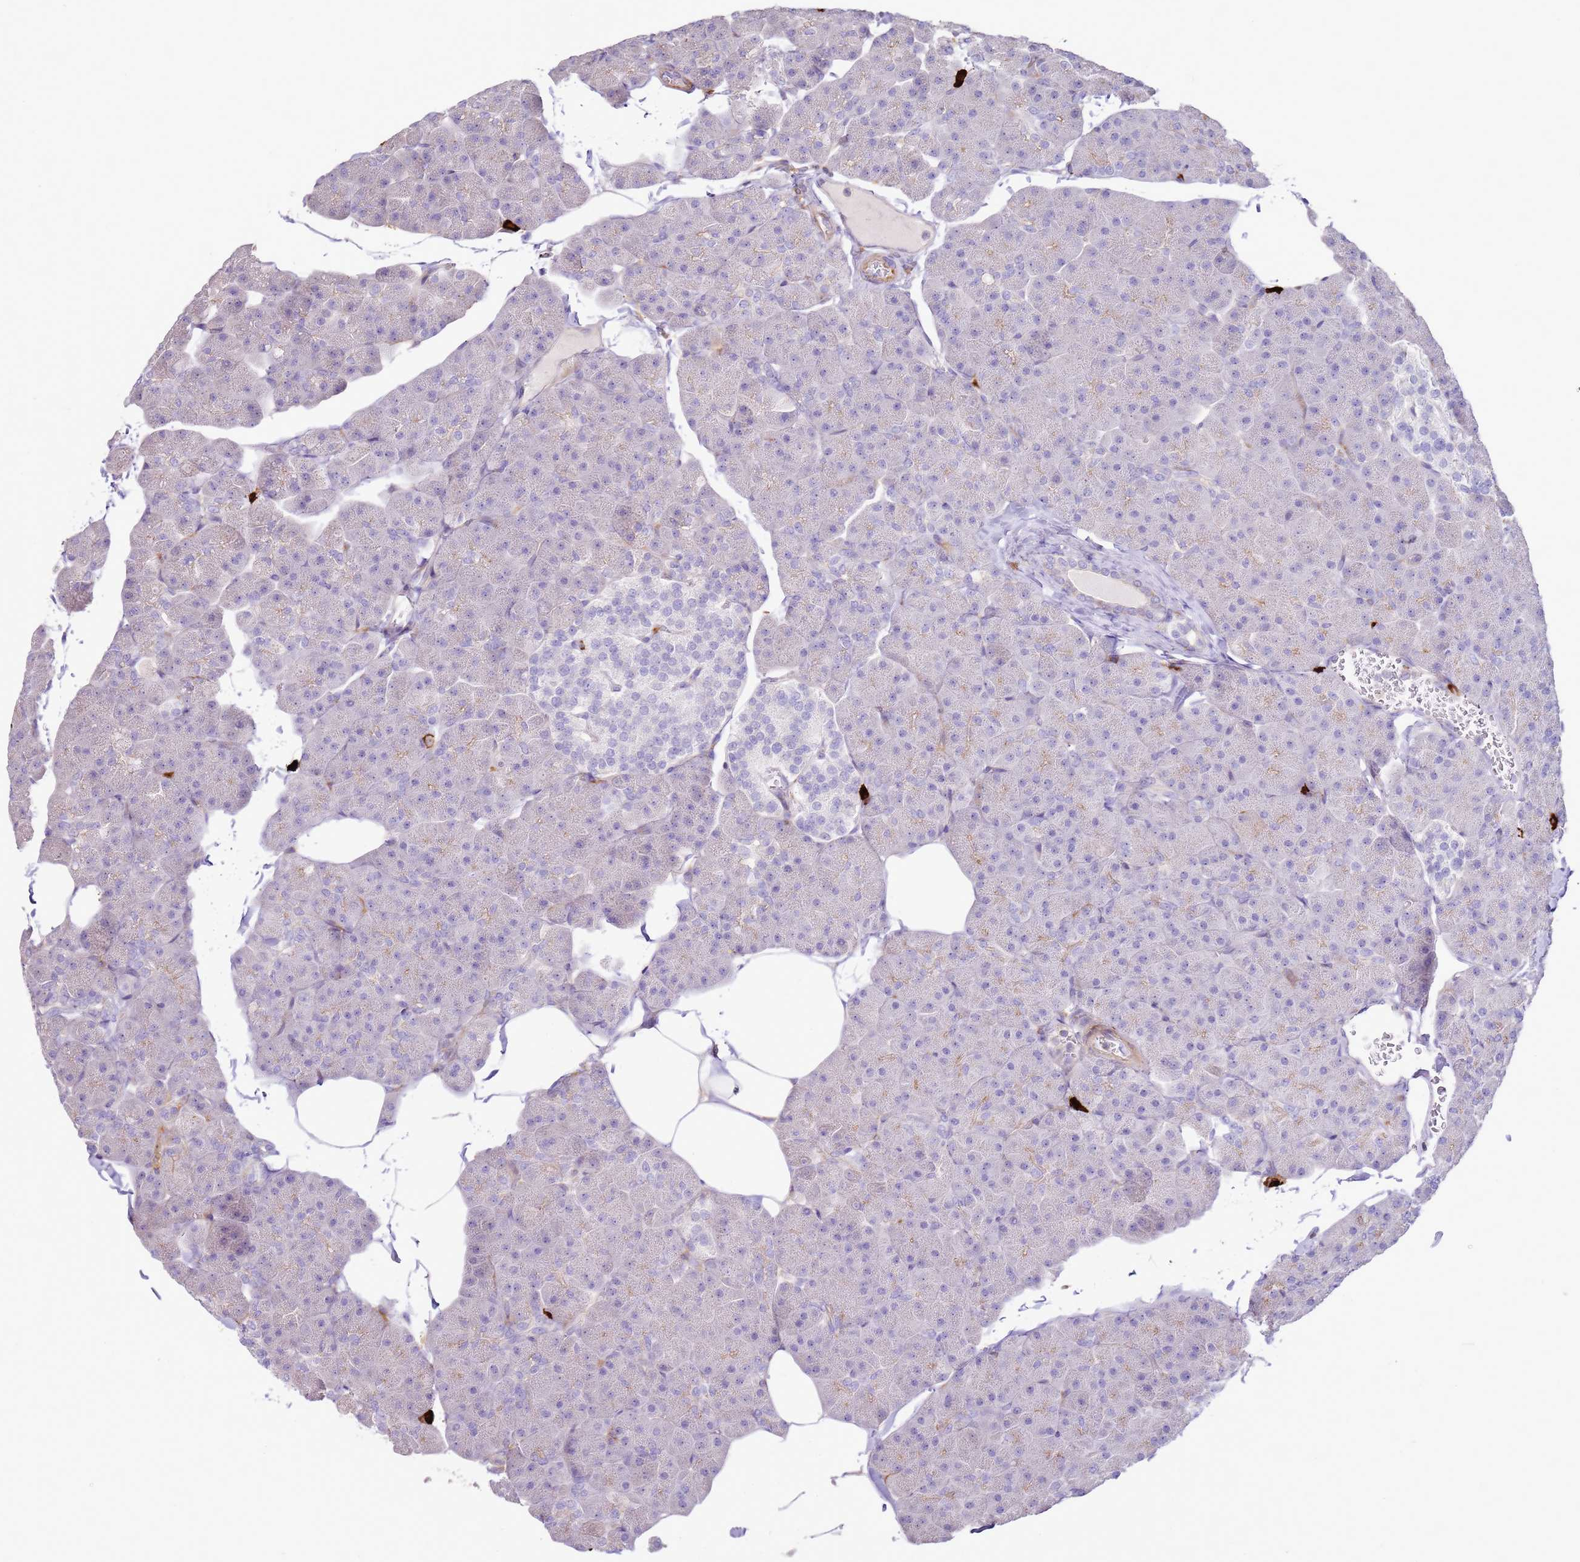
{"staining": {"intensity": "negative", "quantity": "none", "location": "none"}, "tissue": "pancreas", "cell_type": "Exocrine glandular cells", "image_type": "normal", "snomed": [{"axis": "morphology", "description": "Normal tissue, NOS"}, {"axis": "topography", "description": "Pancreas"}], "caption": "IHC of normal human pancreas demonstrates no positivity in exocrine glandular cells. The staining is performed using DAB brown chromogen with nuclei counter-stained in using hematoxylin.", "gene": "FPR1", "patient": {"sex": "male", "age": 35}}